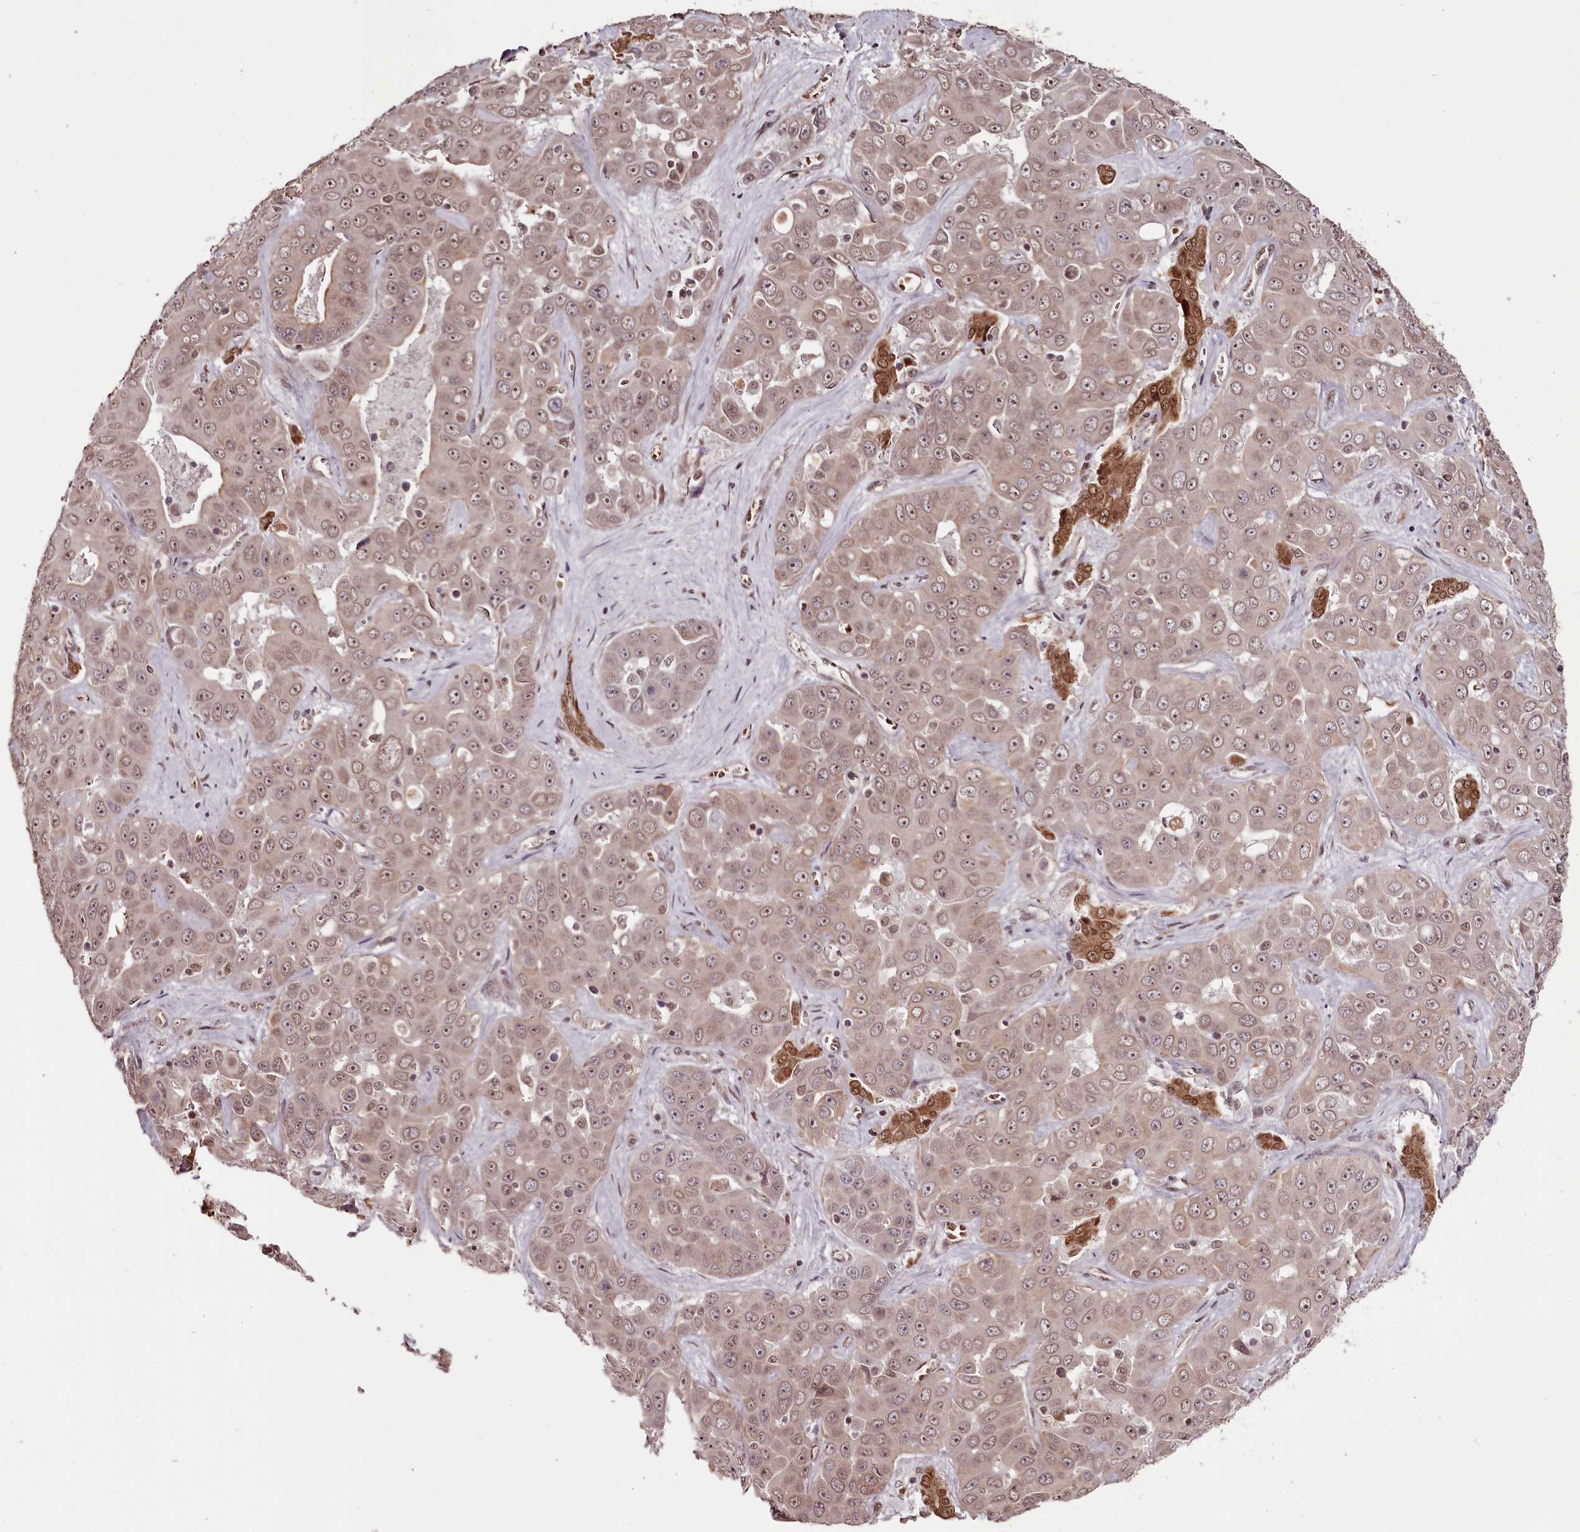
{"staining": {"intensity": "weak", "quantity": ">75%", "location": "cytoplasmic/membranous,nuclear"}, "tissue": "liver cancer", "cell_type": "Tumor cells", "image_type": "cancer", "snomed": [{"axis": "morphology", "description": "Cholangiocarcinoma"}, {"axis": "topography", "description": "Liver"}], "caption": "Immunohistochemistry (IHC) of human liver cholangiocarcinoma displays low levels of weak cytoplasmic/membranous and nuclear expression in approximately >75% of tumor cells. Immunohistochemistry (IHC) stains the protein in brown and the nuclei are stained blue.", "gene": "THYN1", "patient": {"sex": "female", "age": 52}}